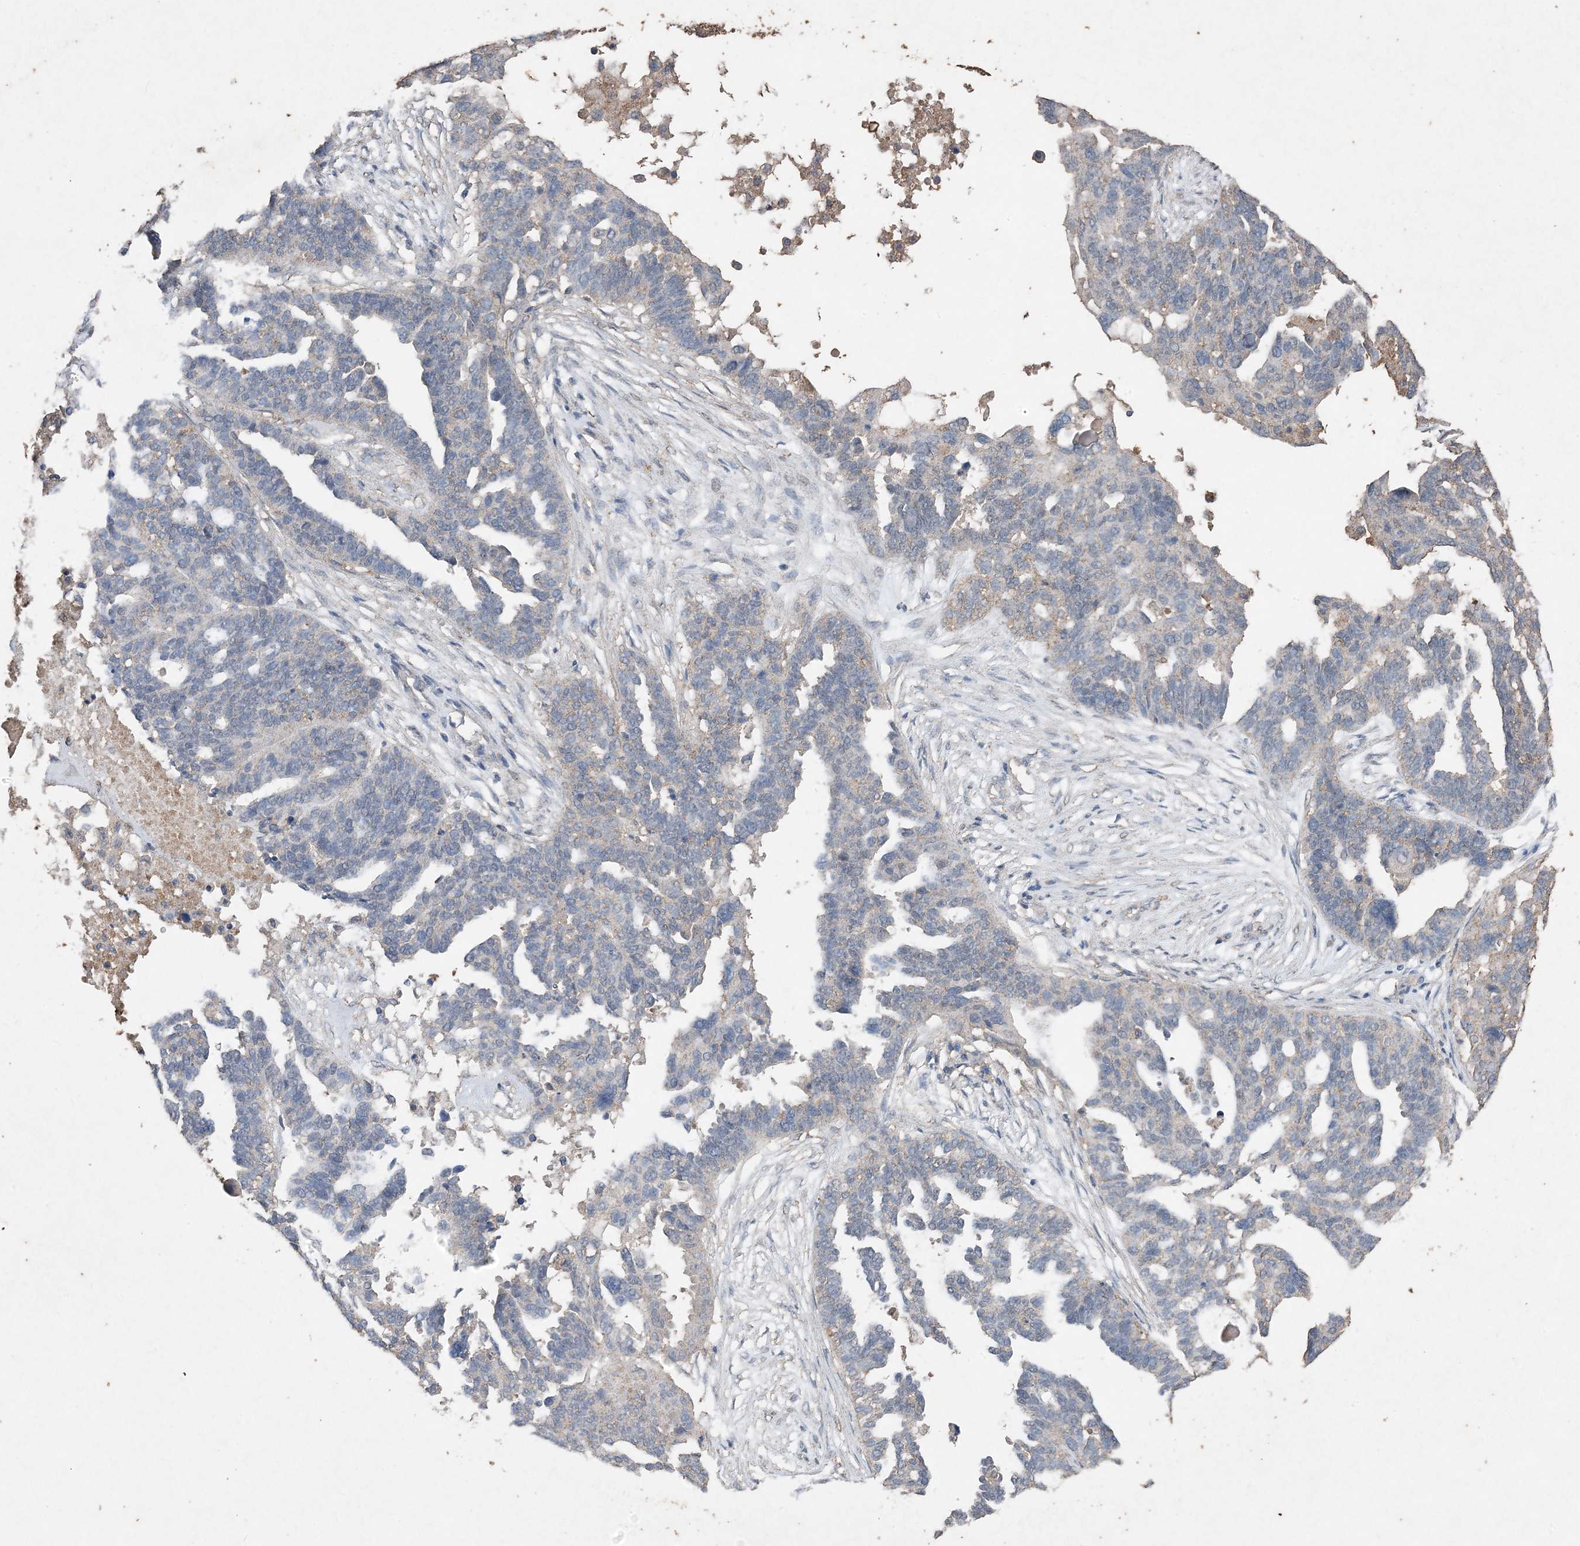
{"staining": {"intensity": "weak", "quantity": "<25%", "location": "cytoplasmic/membranous"}, "tissue": "ovarian cancer", "cell_type": "Tumor cells", "image_type": "cancer", "snomed": [{"axis": "morphology", "description": "Cystadenocarcinoma, serous, NOS"}, {"axis": "topography", "description": "Ovary"}], "caption": "The immunohistochemistry micrograph has no significant positivity in tumor cells of ovarian serous cystadenocarcinoma tissue.", "gene": "FCN3", "patient": {"sex": "female", "age": 59}}